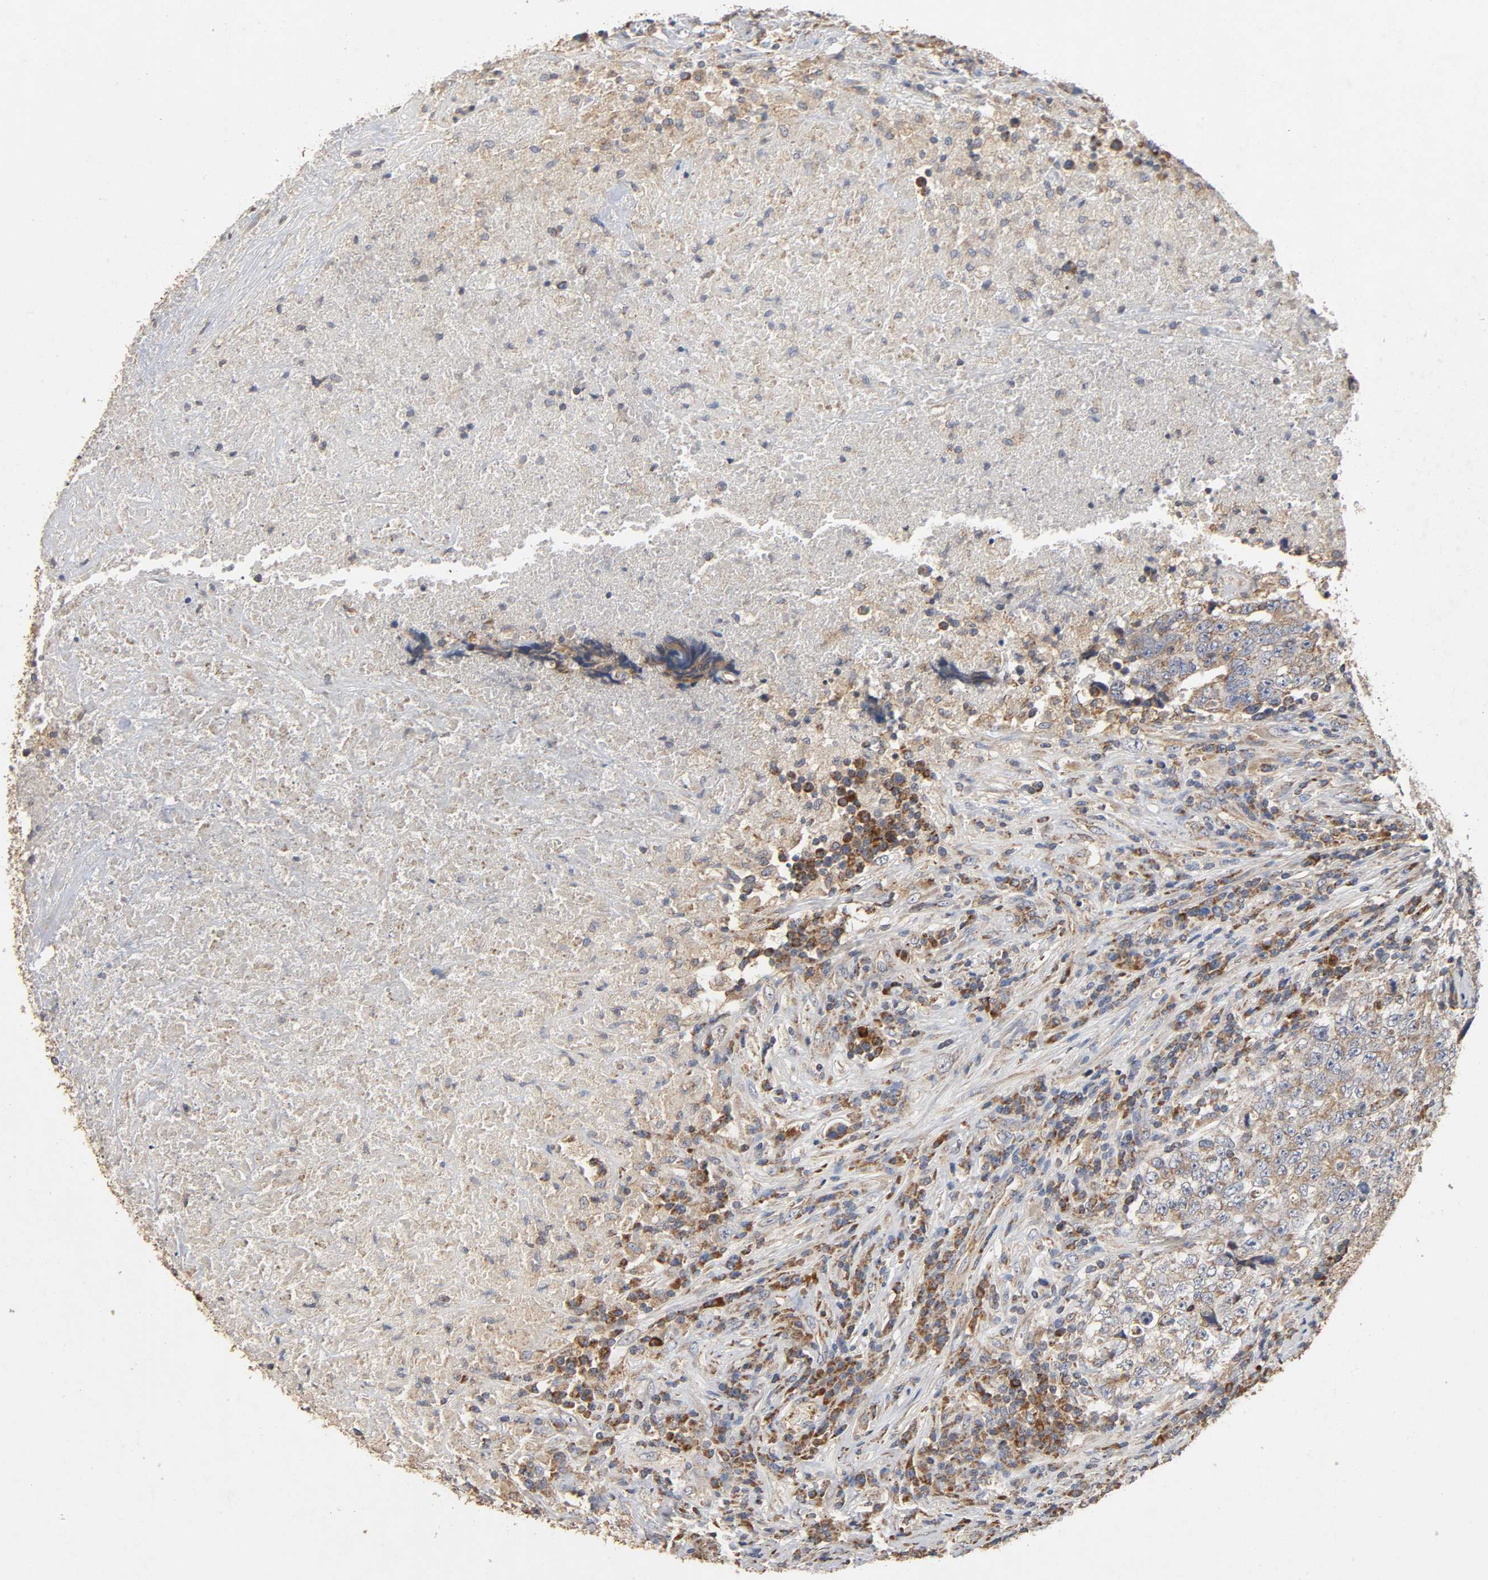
{"staining": {"intensity": "moderate", "quantity": ">75%", "location": "cytoplasmic/membranous"}, "tissue": "testis cancer", "cell_type": "Tumor cells", "image_type": "cancer", "snomed": [{"axis": "morphology", "description": "Necrosis, NOS"}, {"axis": "morphology", "description": "Carcinoma, Embryonal, NOS"}, {"axis": "topography", "description": "Testis"}], "caption": "Testis cancer (embryonal carcinoma) was stained to show a protein in brown. There is medium levels of moderate cytoplasmic/membranous staining in approximately >75% of tumor cells.", "gene": "NDUFS3", "patient": {"sex": "male", "age": 19}}